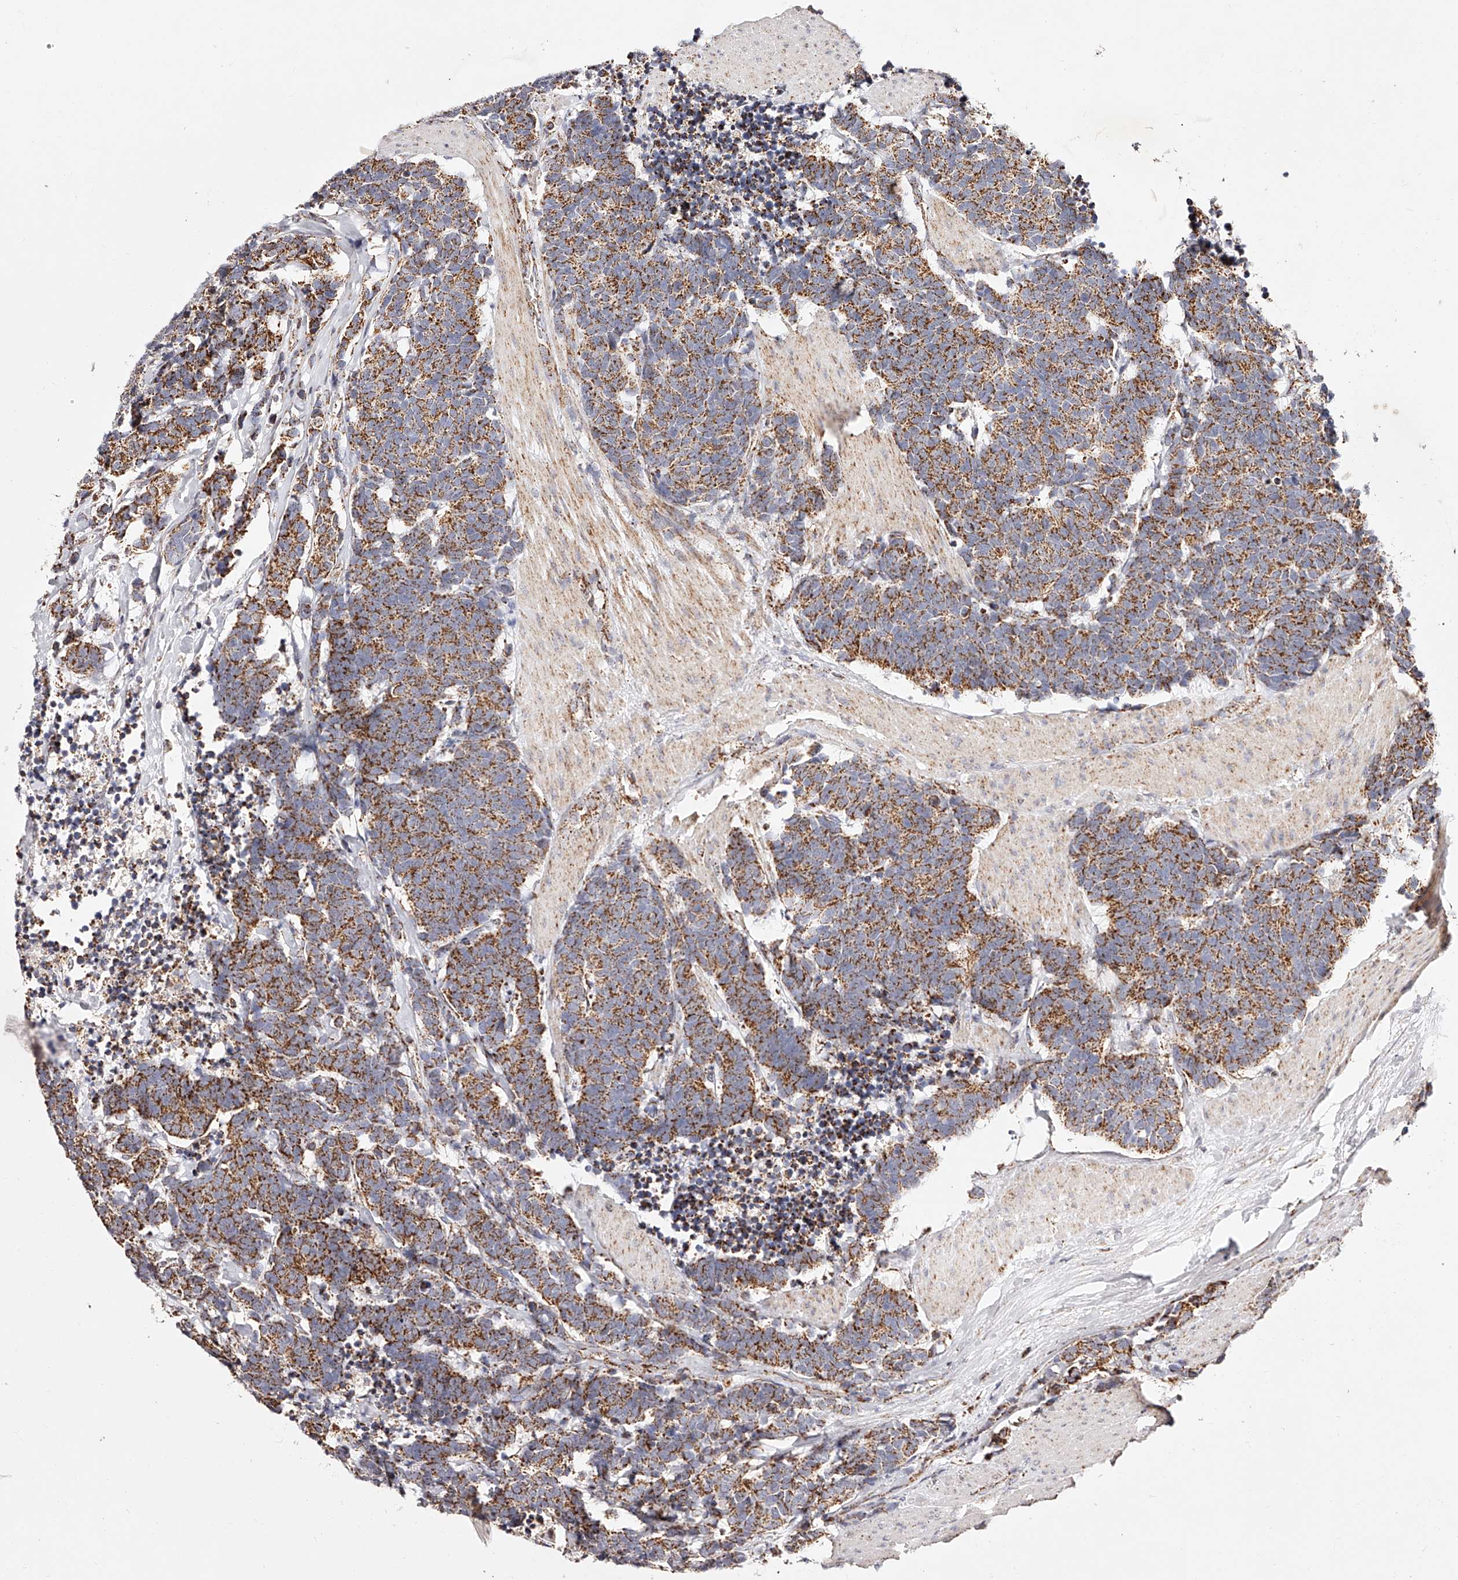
{"staining": {"intensity": "moderate", "quantity": ">75%", "location": "cytoplasmic/membranous"}, "tissue": "carcinoid", "cell_type": "Tumor cells", "image_type": "cancer", "snomed": [{"axis": "morphology", "description": "Carcinoma, NOS"}, {"axis": "morphology", "description": "Carcinoid, malignant, NOS"}, {"axis": "topography", "description": "Urinary bladder"}], "caption": "IHC of human carcinoid displays medium levels of moderate cytoplasmic/membranous positivity in about >75% of tumor cells. (Stains: DAB (3,3'-diaminobenzidine) in brown, nuclei in blue, Microscopy: brightfield microscopy at high magnification).", "gene": "NDUFV3", "patient": {"sex": "male", "age": 57}}